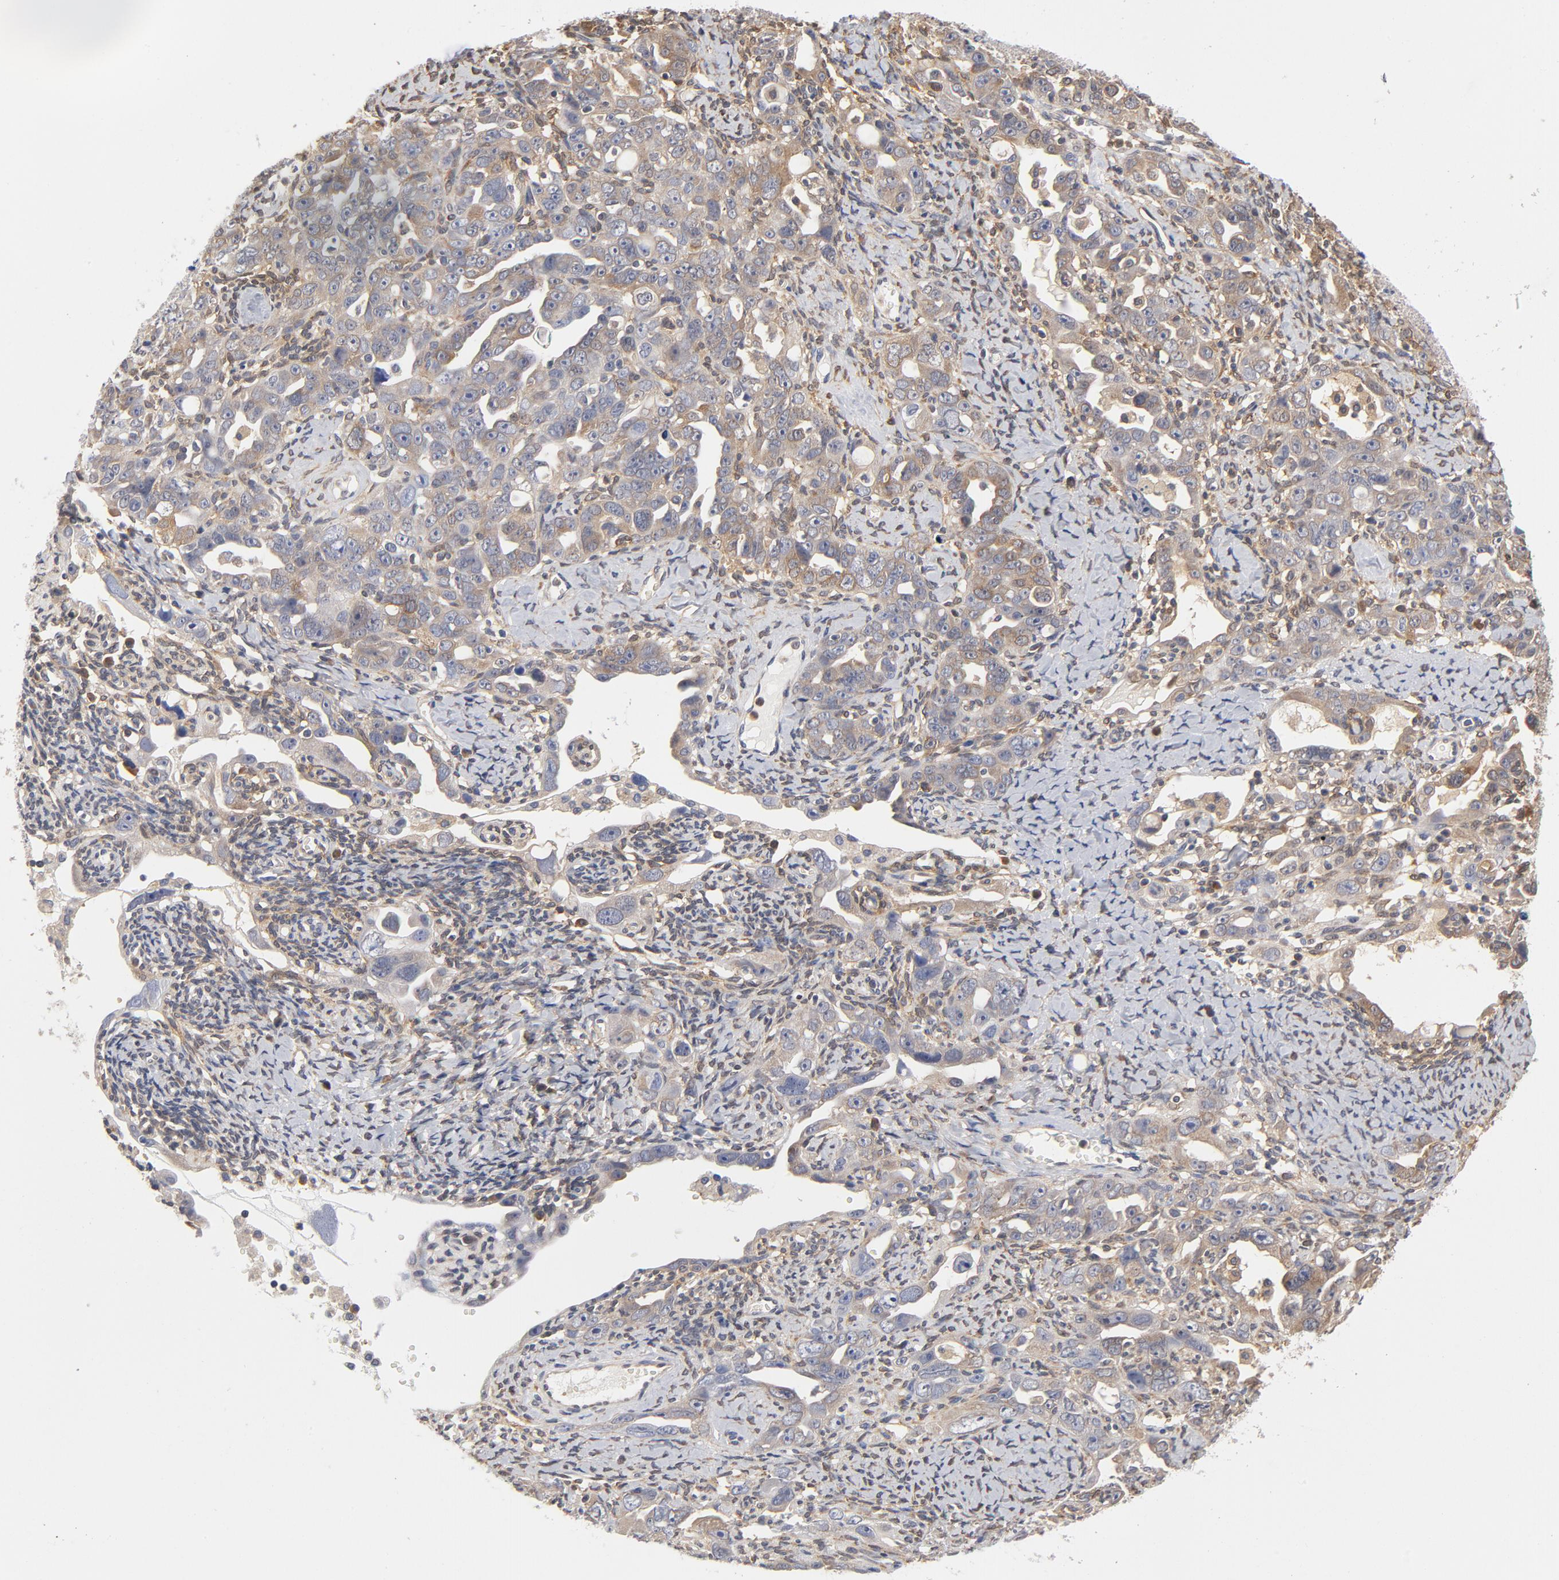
{"staining": {"intensity": "weak", "quantity": "<25%", "location": "cytoplasmic/membranous"}, "tissue": "ovarian cancer", "cell_type": "Tumor cells", "image_type": "cancer", "snomed": [{"axis": "morphology", "description": "Cystadenocarcinoma, serous, NOS"}, {"axis": "topography", "description": "Ovary"}], "caption": "Micrograph shows no protein positivity in tumor cells of ovarian cancer tissue. Nuclei are stained in blue.", "gene": "ASMTL", "patient": {"sex": "female", "age": 66}}